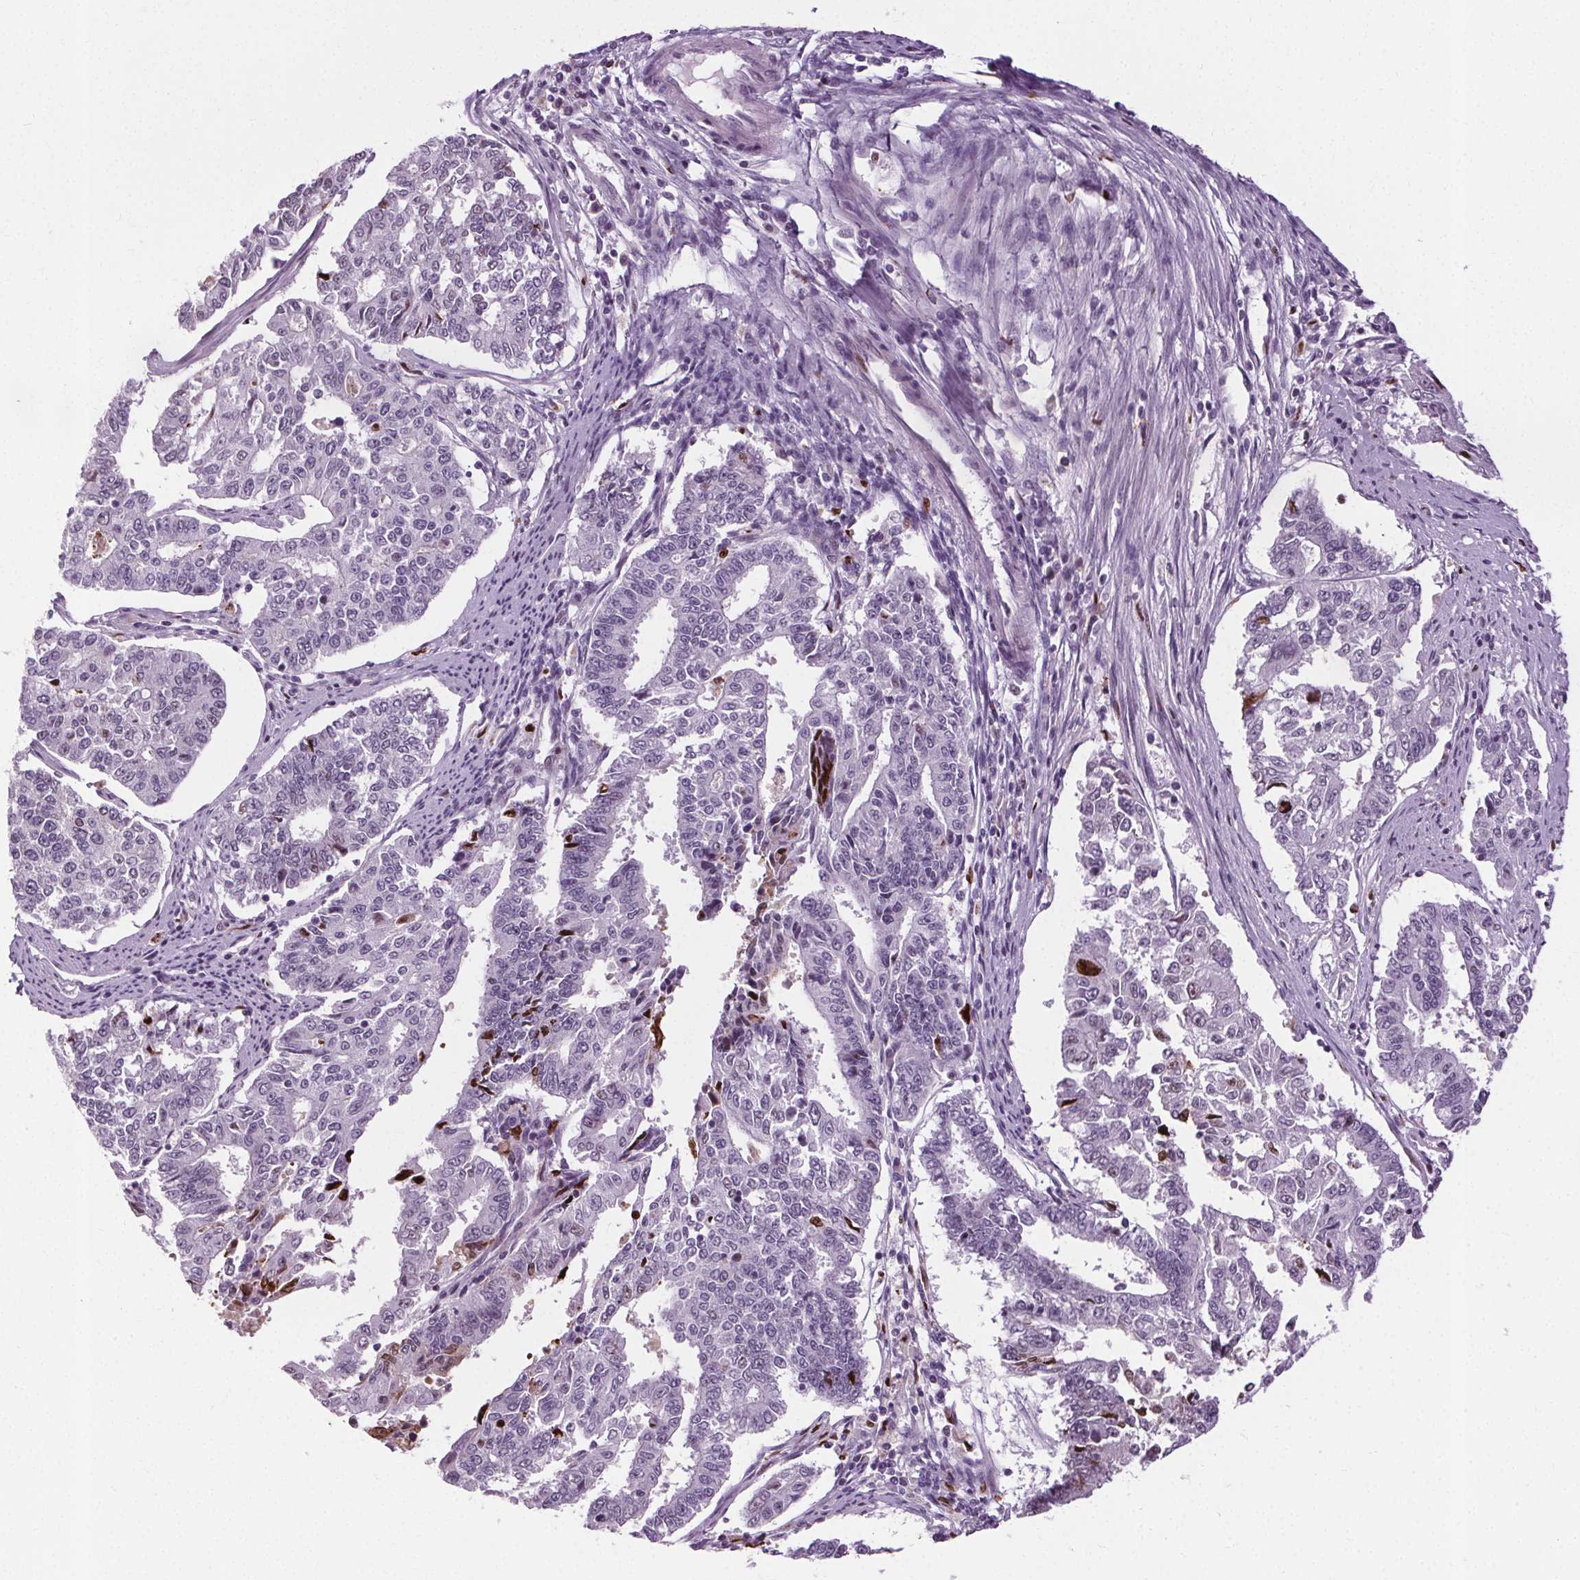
{"staining": {"intensity": "negative", "quantity": "none", "location": "none"}, "tissue": "endometrial cancer", "cell_type": "Tumor cells", "image_type": "cancer", "snomed": [{"axis": "morphology", "description": "Adenocarcinoma, NOS"}, {"axis": "topography", "description": "Uterus"}], "caption": "This is an IHC image of human endometrial adenocarcinoma. There is no positivity in tumor cells.", "gene": "CEBPA", "patient": {"sex": "female", "age": 59}}